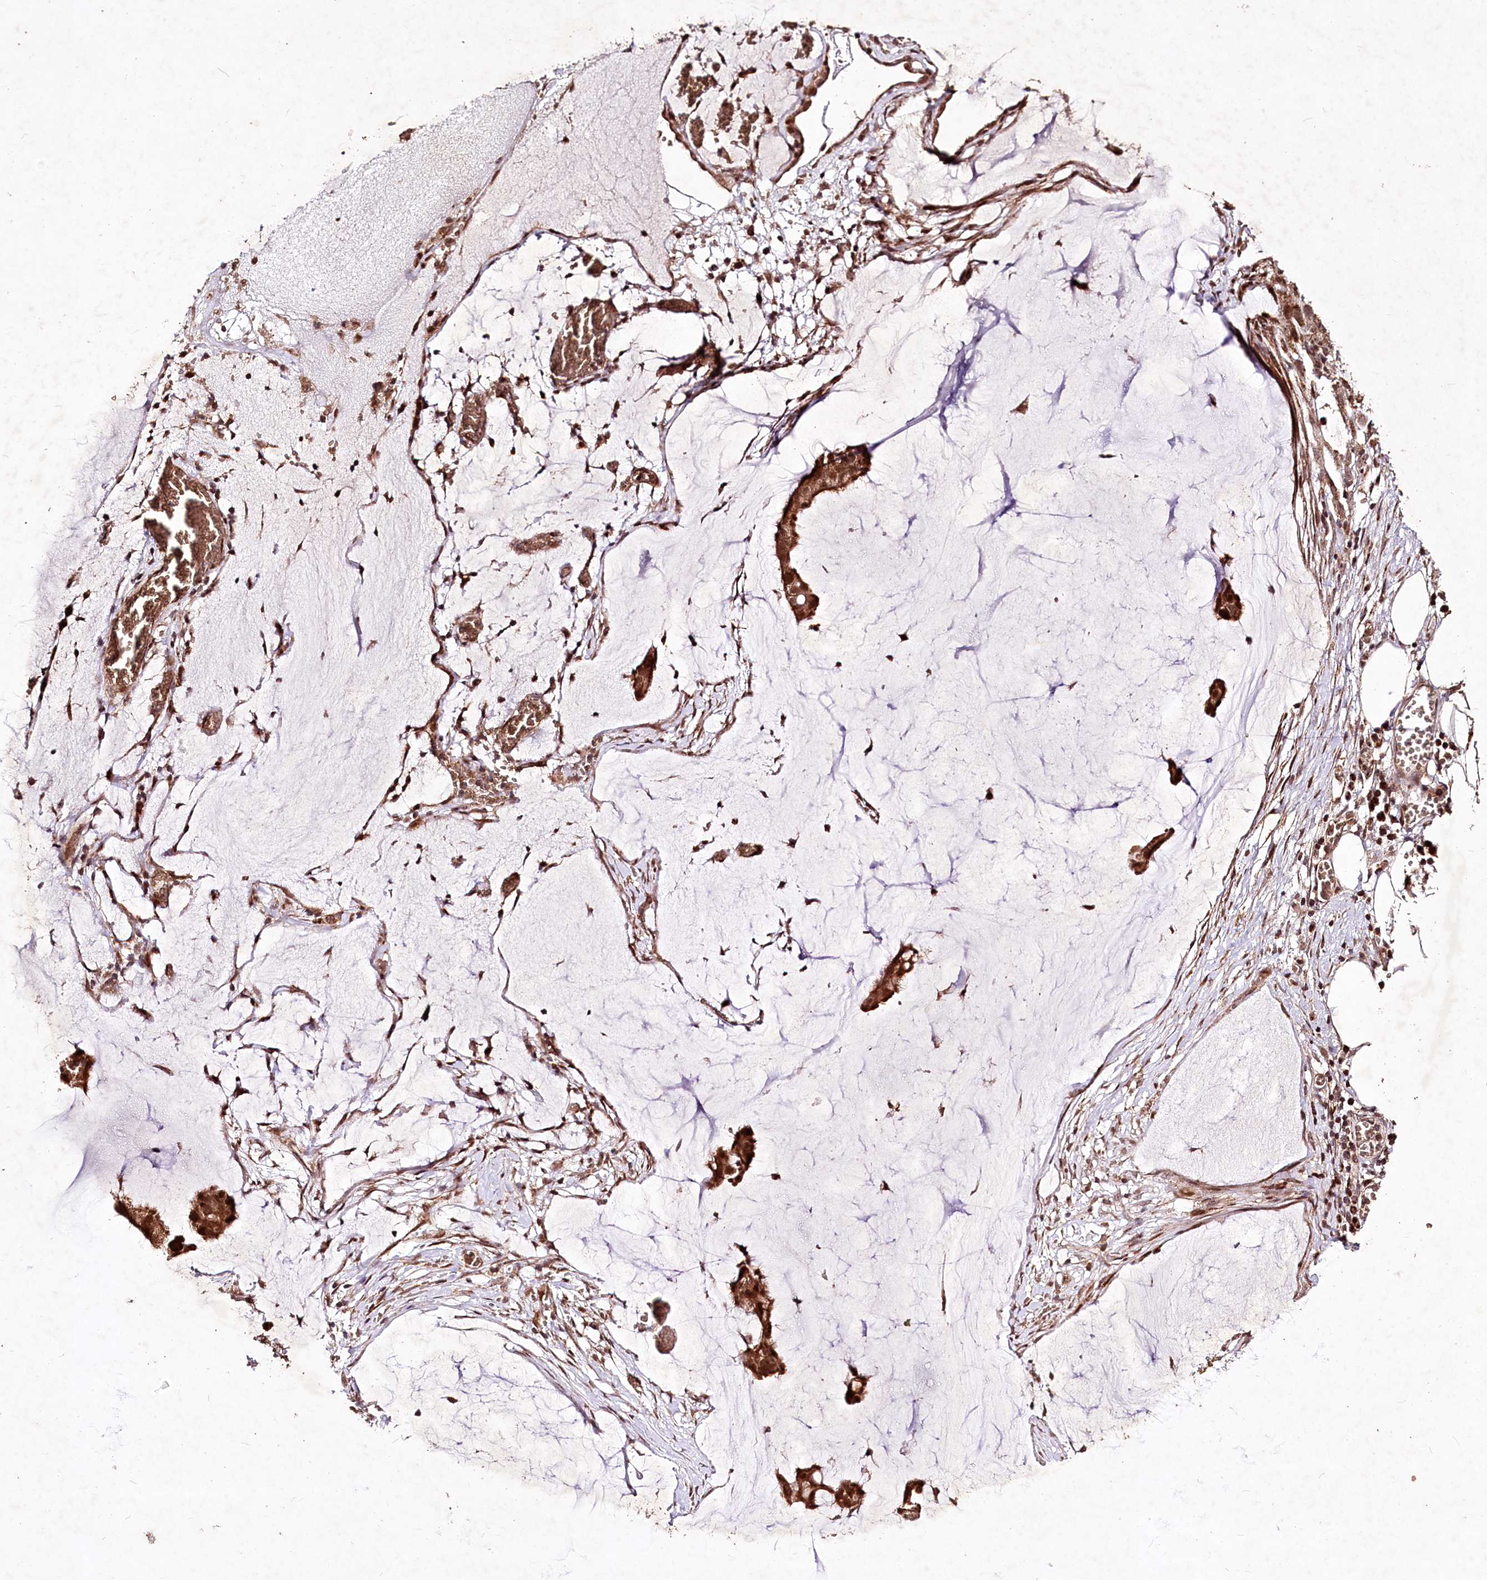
{"staining": {"intensity": "moderate", "quantity": ">75%", "location": "cytoplasmic/membranous,nuclear"}, "tissue": "ovarian cancer", "cell_type": "Tumor cells", "image_type": "cancer", "snomed": [{"axis": "morphology", "description": "Cystadenocarcinoma, mucinous, NOS"}, {"axis": "topography", "description": "Ovary"}], "caption": "Ovarian cancer (mucinous cystadenocarcinoma) stained with a protein marker shows moderate staining in tumor cells.", "gene": "CARD19", "patient": {"sex": "female", "age": 73}}